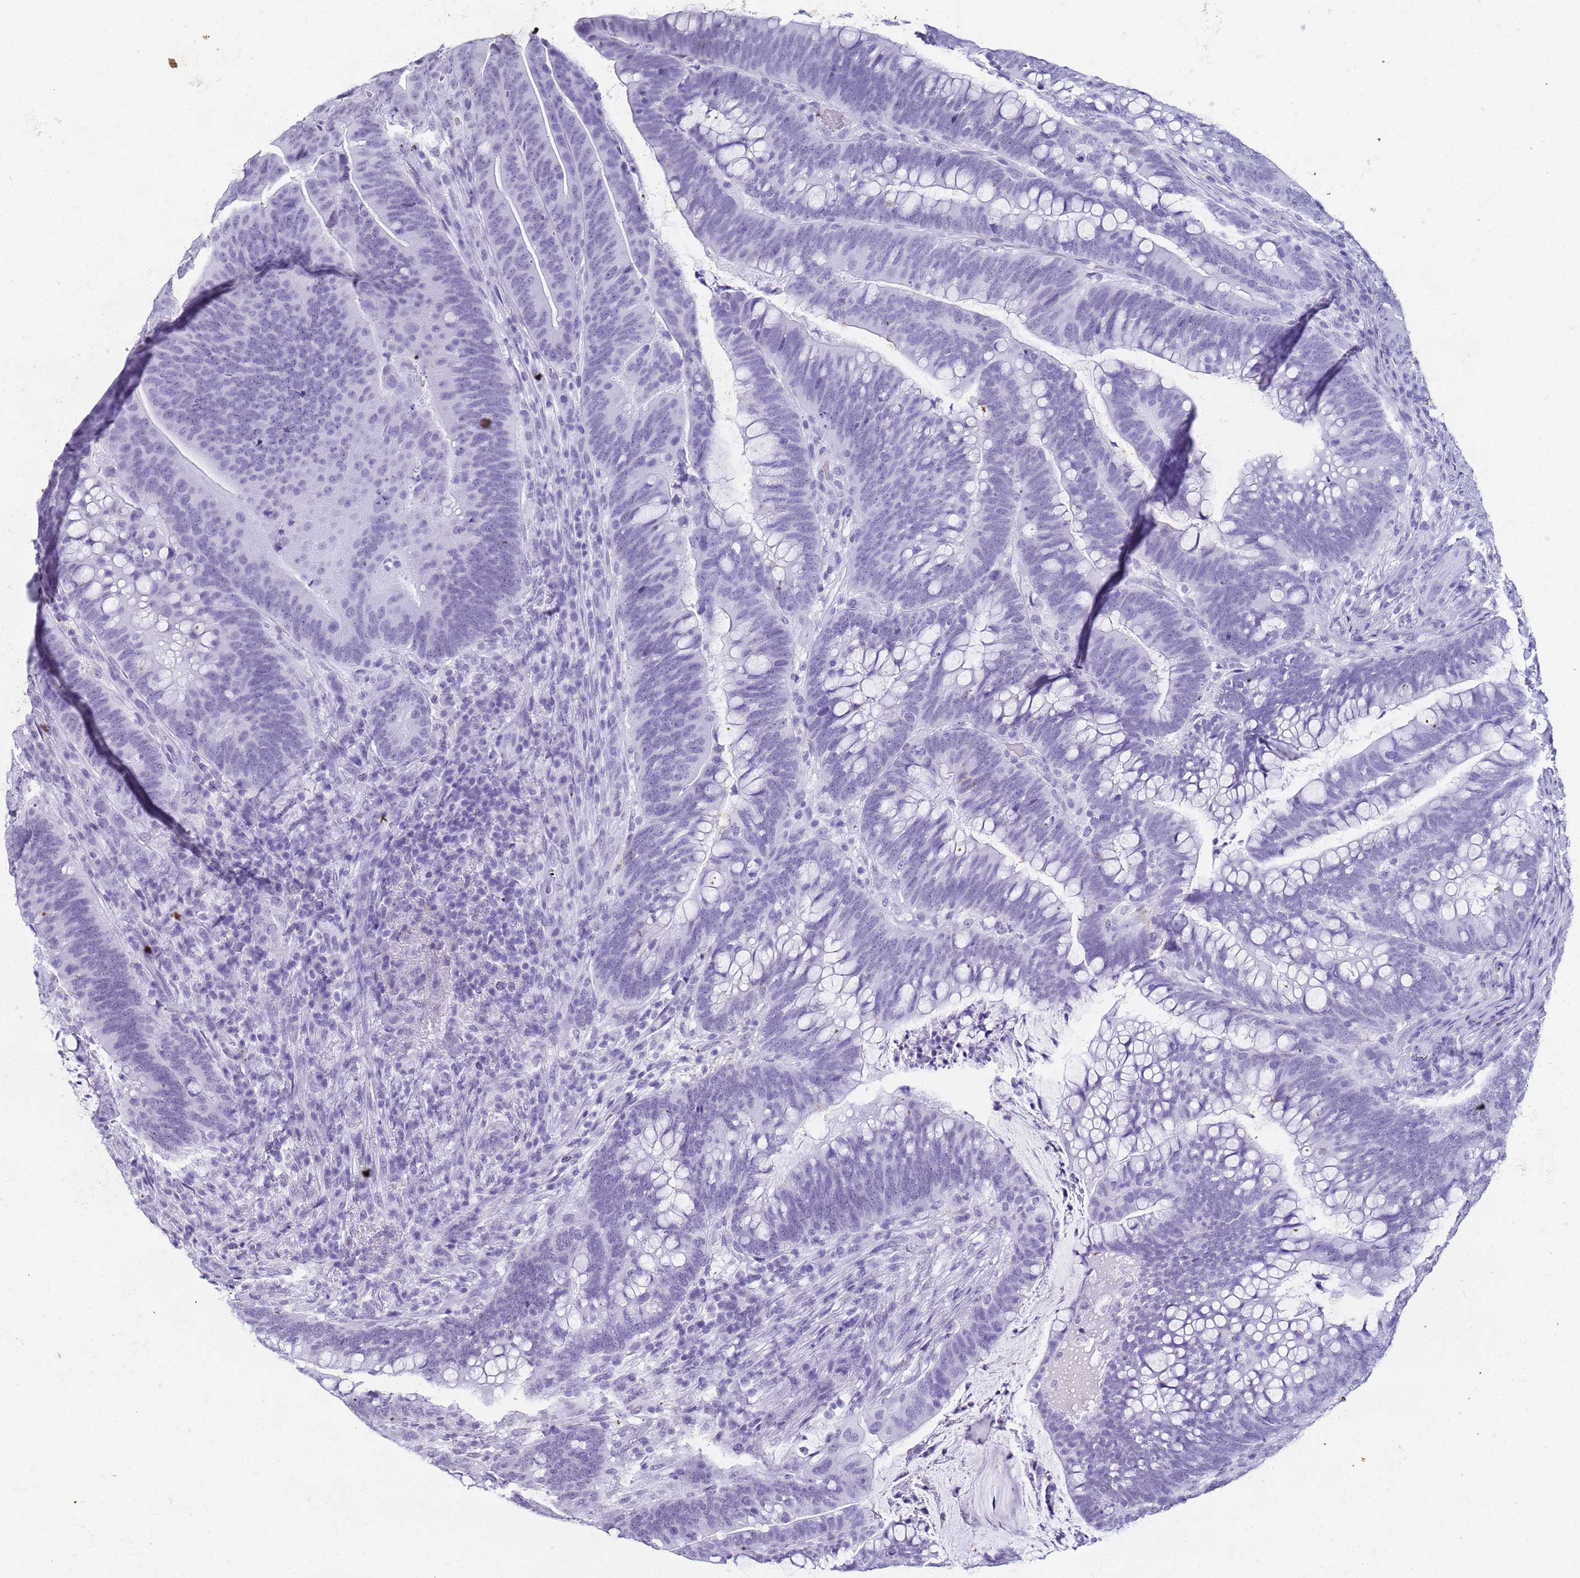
{"staining": {"intensity": "negative", "quantity": "none", "location": "none"}, "tissue": "colorectal cancer", "cell_type": "Tumor cells", "image_type": "cancer", "snomed": [{"axis": "morphology", "description": "Adenocarcinoma, NOS"}, {"axis": "topography", "description": "Colon"}], "caption": "This is a micrograph of IHC staining of colorectal adenocarcinoma, which shows no positivity in tumor cells.", "gene": "SLC7A9", "patient": {"sex": "female", "age": 66}}